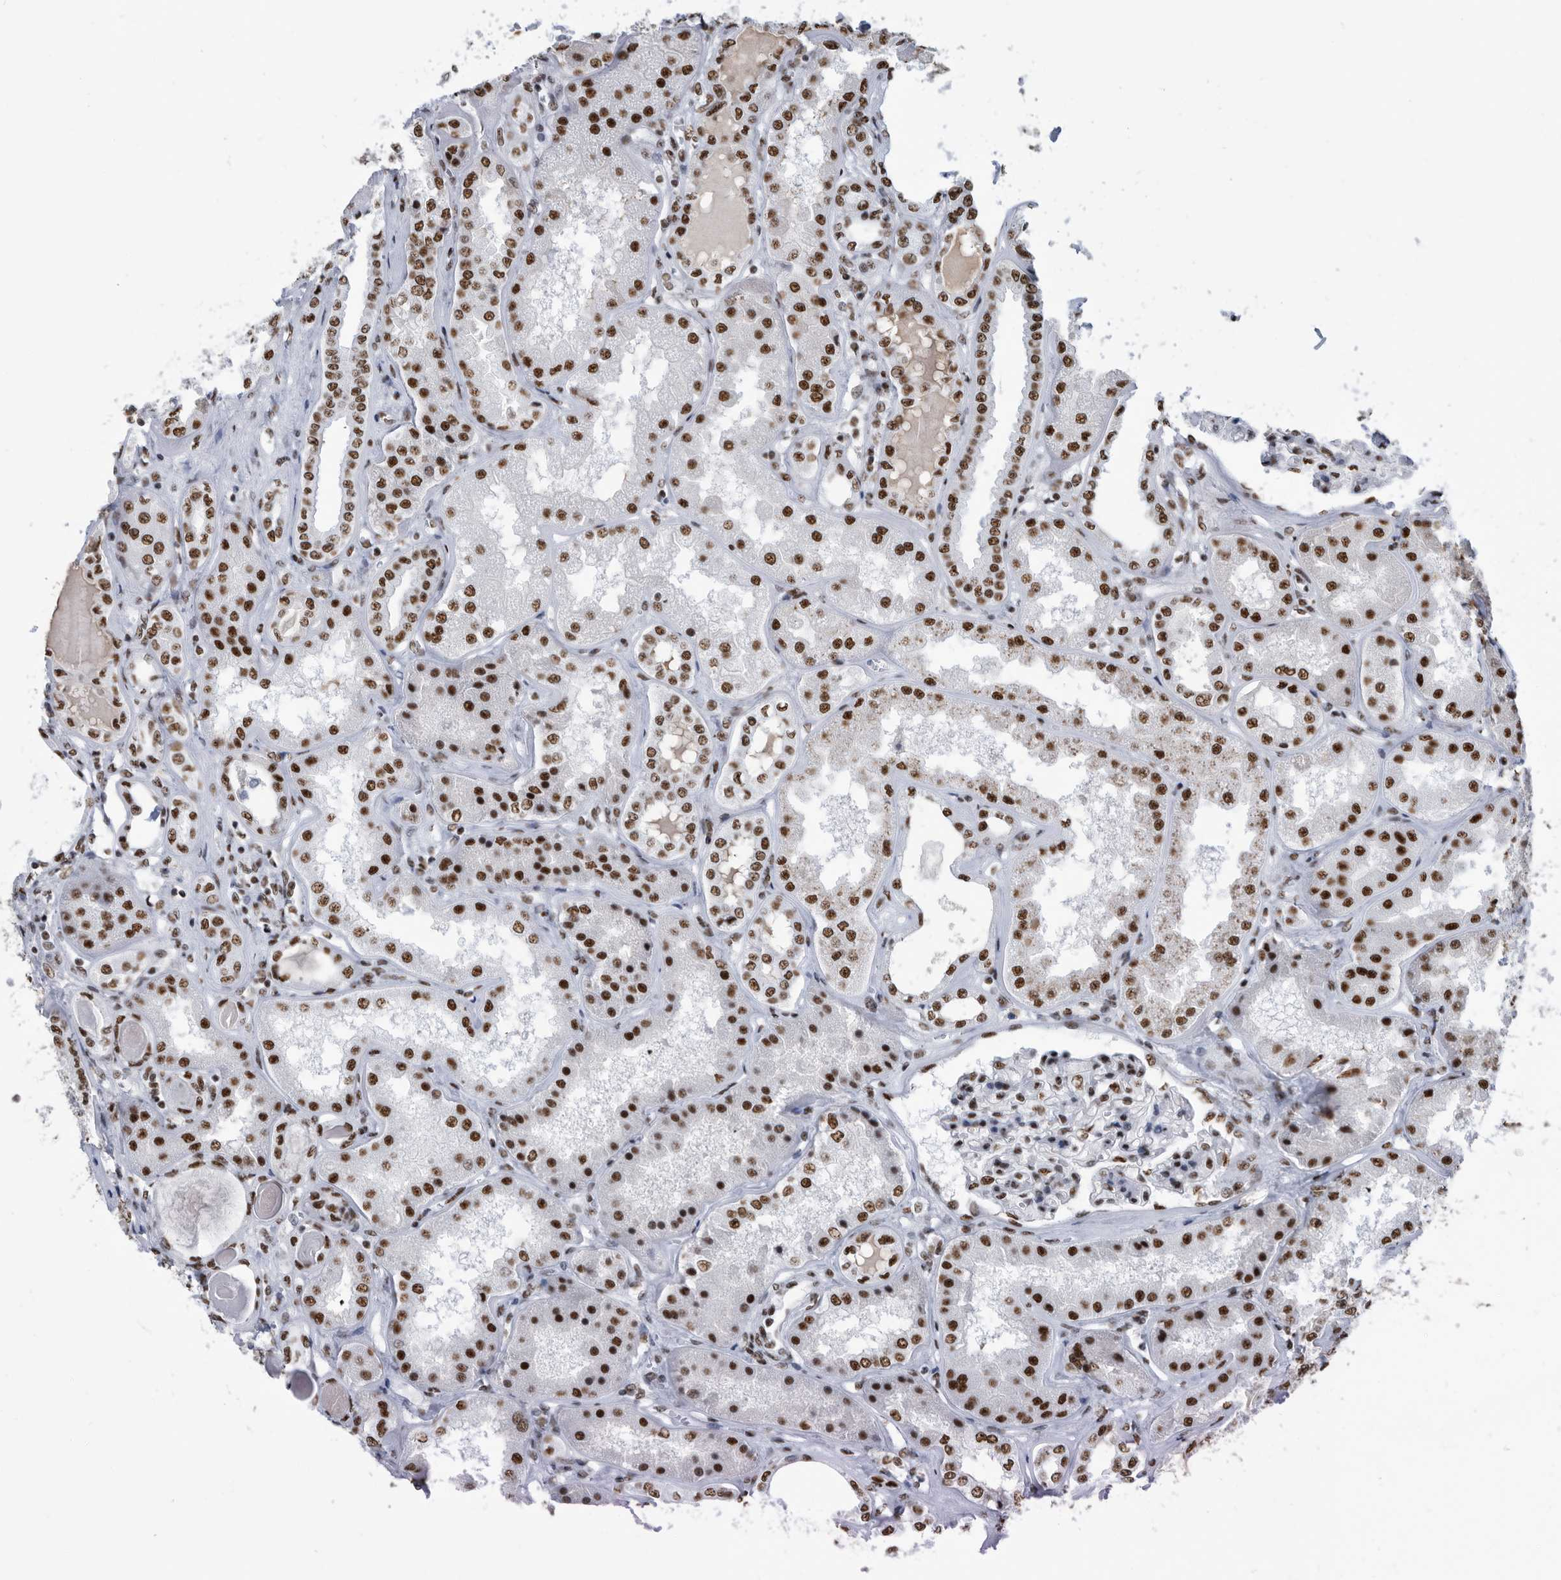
{"staining": {"intensity": "strong", "quantity": ">75%", "location": "nuclear"}, "tissue": "kidney", "cell_type": "Cells in glomeruli", "image_type": "normal", "snomed": [{"axis": "morphology", "description": "Normal tissue, NOS"}, {"axis": "topography", "description": "Kidney"}], "caption": "DAB immunohistochemical staining of benign kidney shows strong nuclear protein expression in approximately >75% of cells in glomeruli. (DAB IHC with brightfield microscopy, high magnification).", "gene": "SF3A1", "patient": {"sex": "female", "age": 56}}